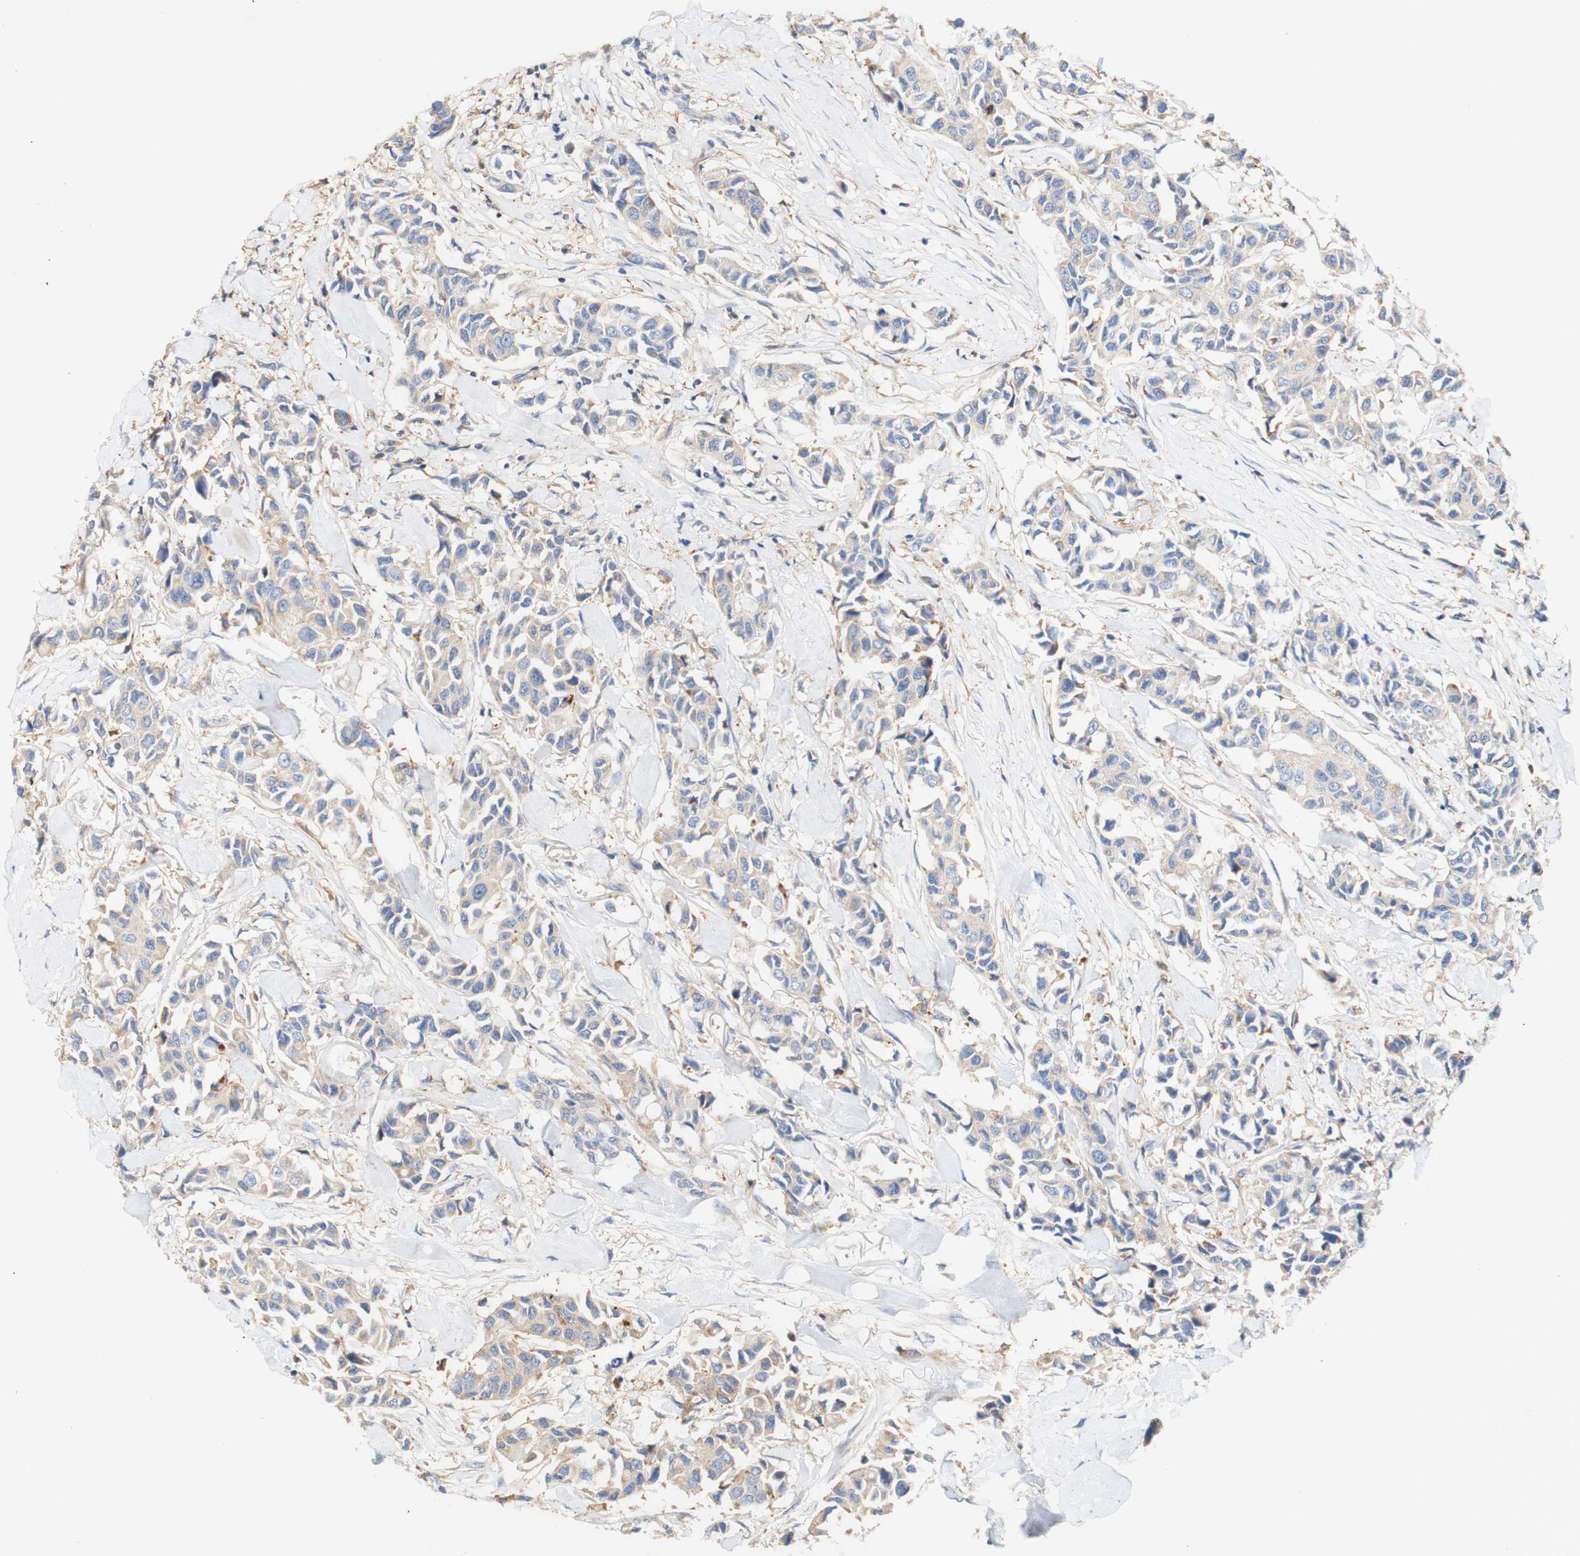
{"staining": {"intensity": "weak", "quantity": "25%-75%", "location": "cytoplasmic/membranous"}, "tissue": "breast cancer", "cell_type": "Tumor cells", "image_type": "cancer", "snomed": [{"axis": "morphology", "description": "Duct carcinoma"}, {"axis": "topography", "description": "Breast"}], "caption": "Weak cytoplasmic/membranous expression for a protein is present in approximately 25%-75% of tumor cells of breast intraductal carcinoma using immunohistochemistry (IHC).", "gene": "PCDH7", "patient": {"sex": "female", "age": 80}}